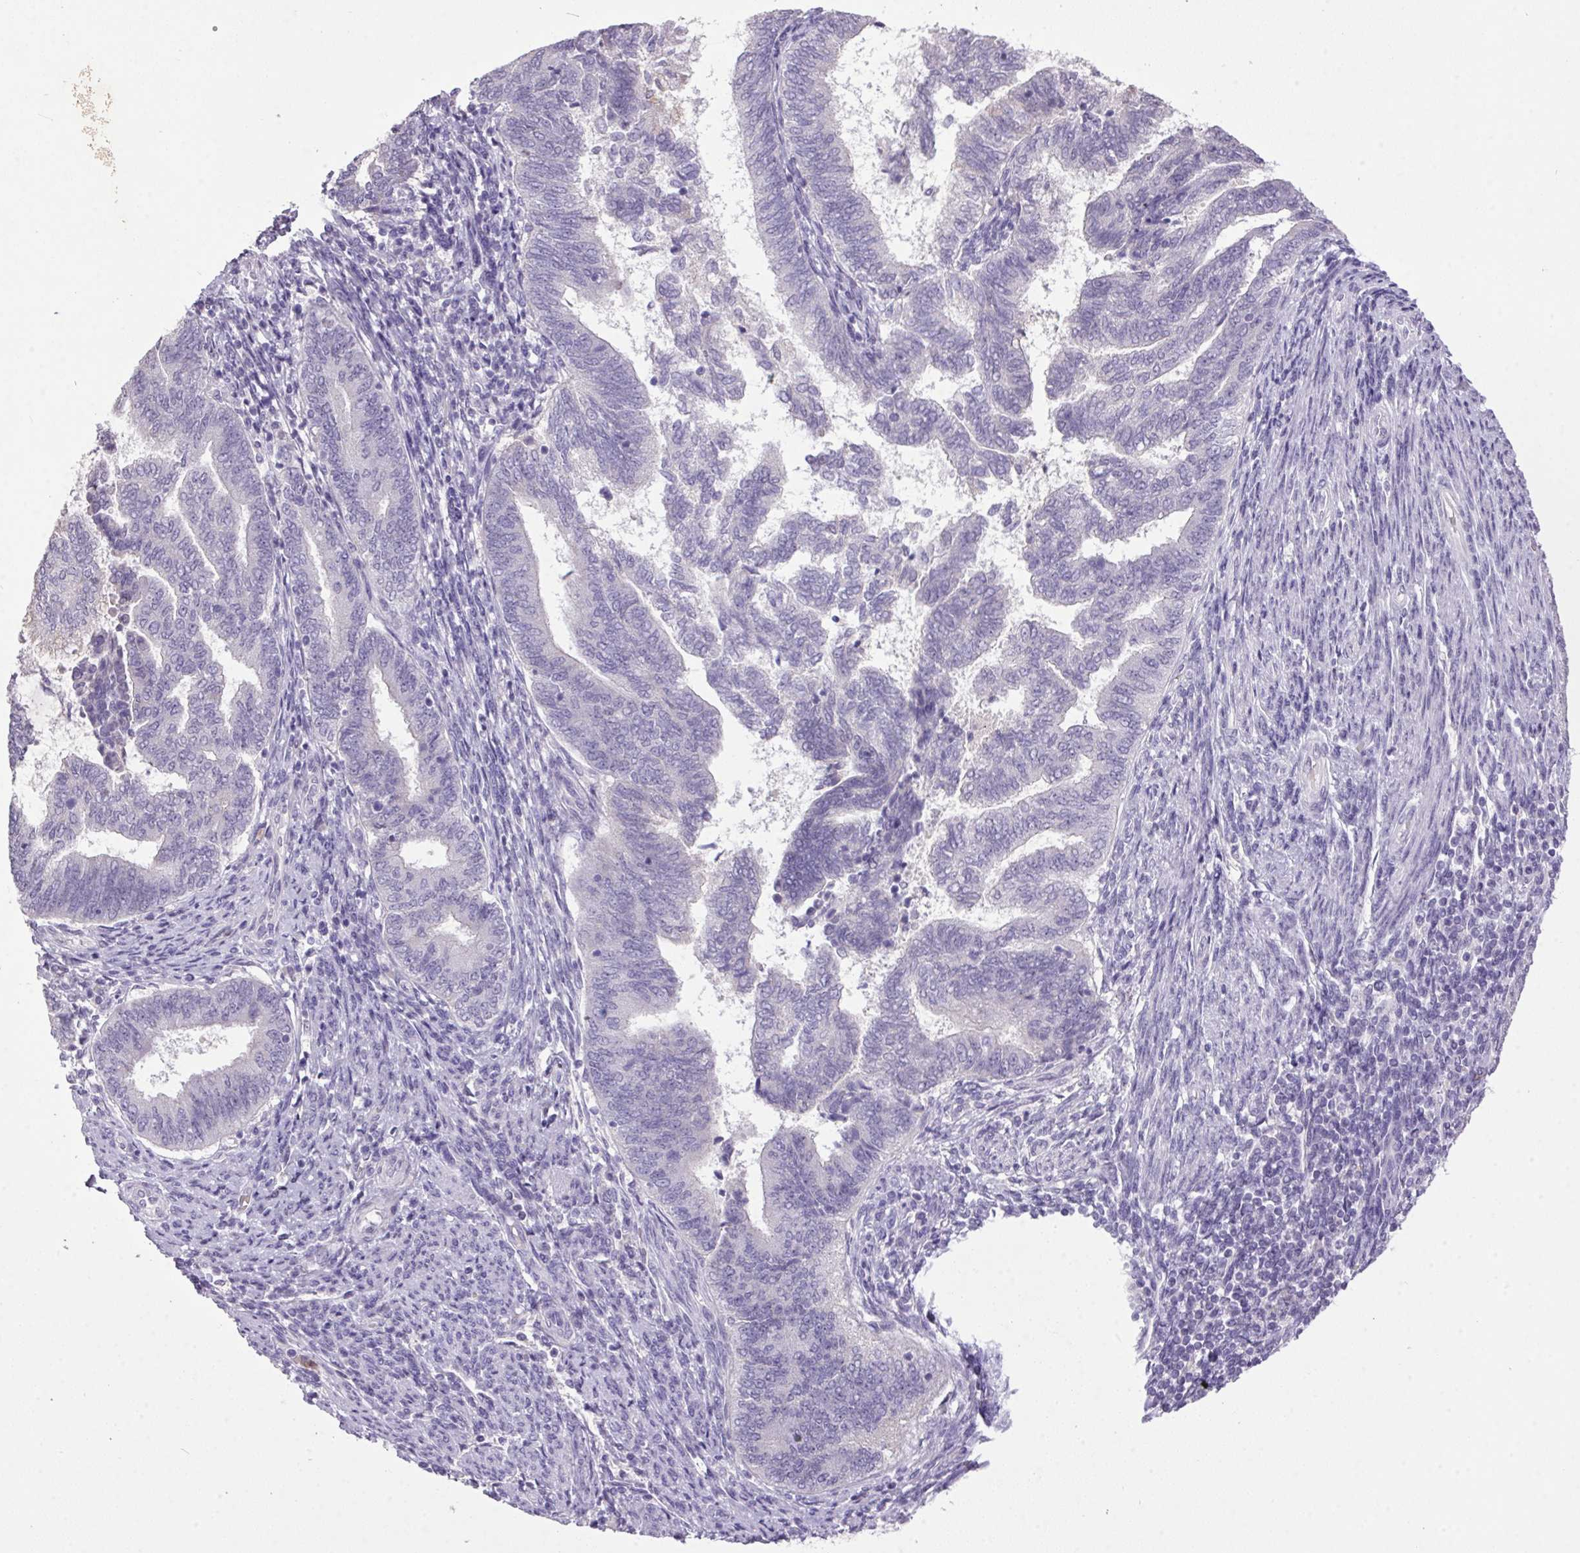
{"staining": {"intensity": "negative", "quantity": "none", "location": "none"}, "tissue": "endometrial cancer", "cell_type": "Tumor cells", "image_type": "cancer", "snomed": [{"axis": "morphology", "description": "Adenocarcinoma, NOS"}, {"axis": "topography", "description": "Endometrium"}], "caption": "IHC of adenocarcinoma (endometrial) reveals no expression in tumor cells.", "gene": "TRDN", "patient": {"sex": "female", "age": 65}}